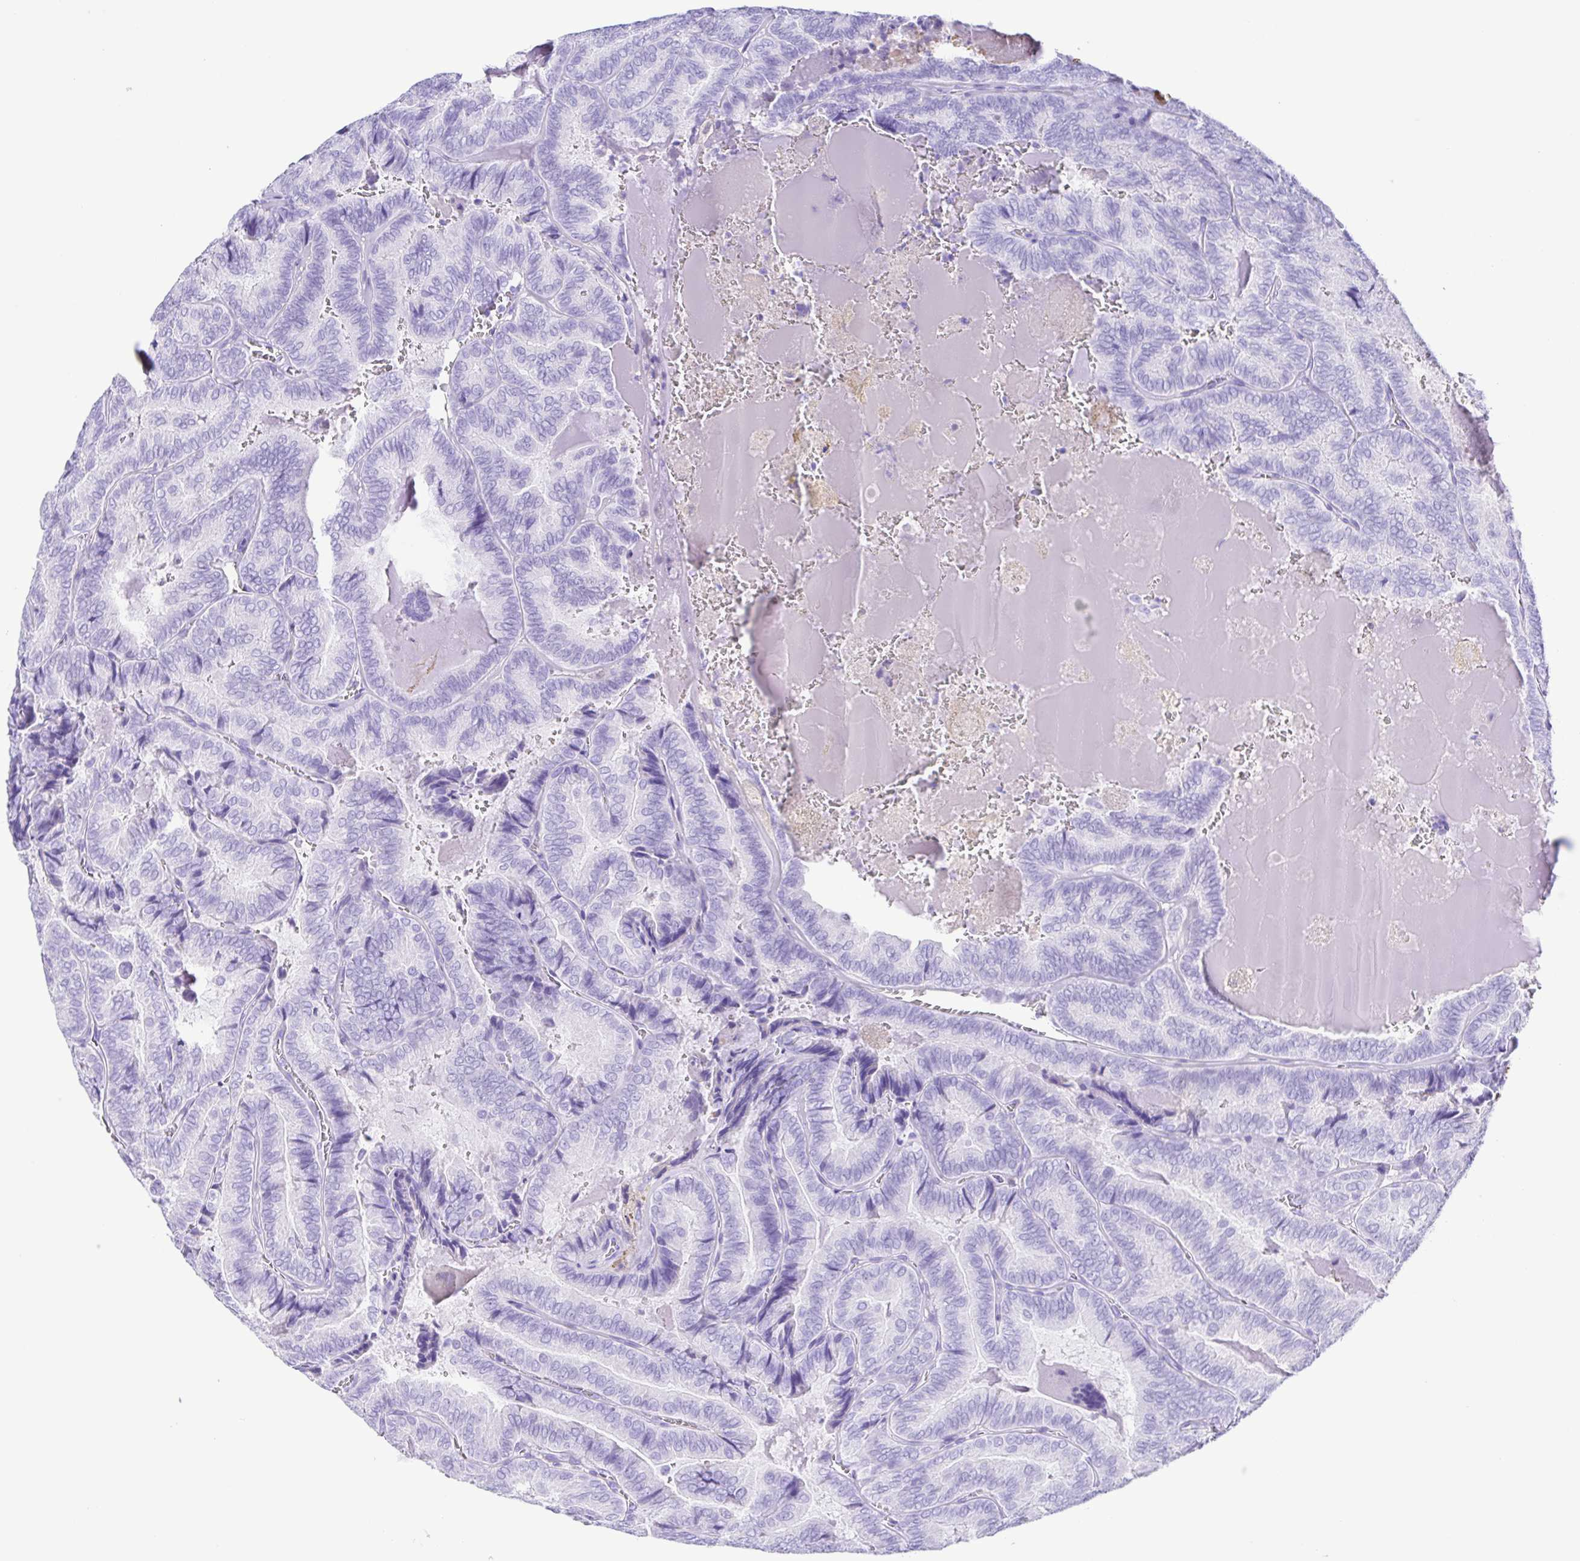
{"staining": {"intensity": "negative", "quantity": "none", "location": "none"}, "tissue": "thyroid cancer", "cell_type": "Tumor cells", "image_type": "cancer", "snomed": [{"axis": "morphology", "description": "Papillary adenocarcinoma, NOS"}, {"axis": "topography", "description": "Thyroid gland"}], "caption": "DAB (3,3'-diaminobenzidine) immunohistochemical staining of thyroid papillary adenocarcinoma shows no significant positivity in tumor cells.", "gene": "ERP27", "patient": {"sex": "female", "age": 75}}